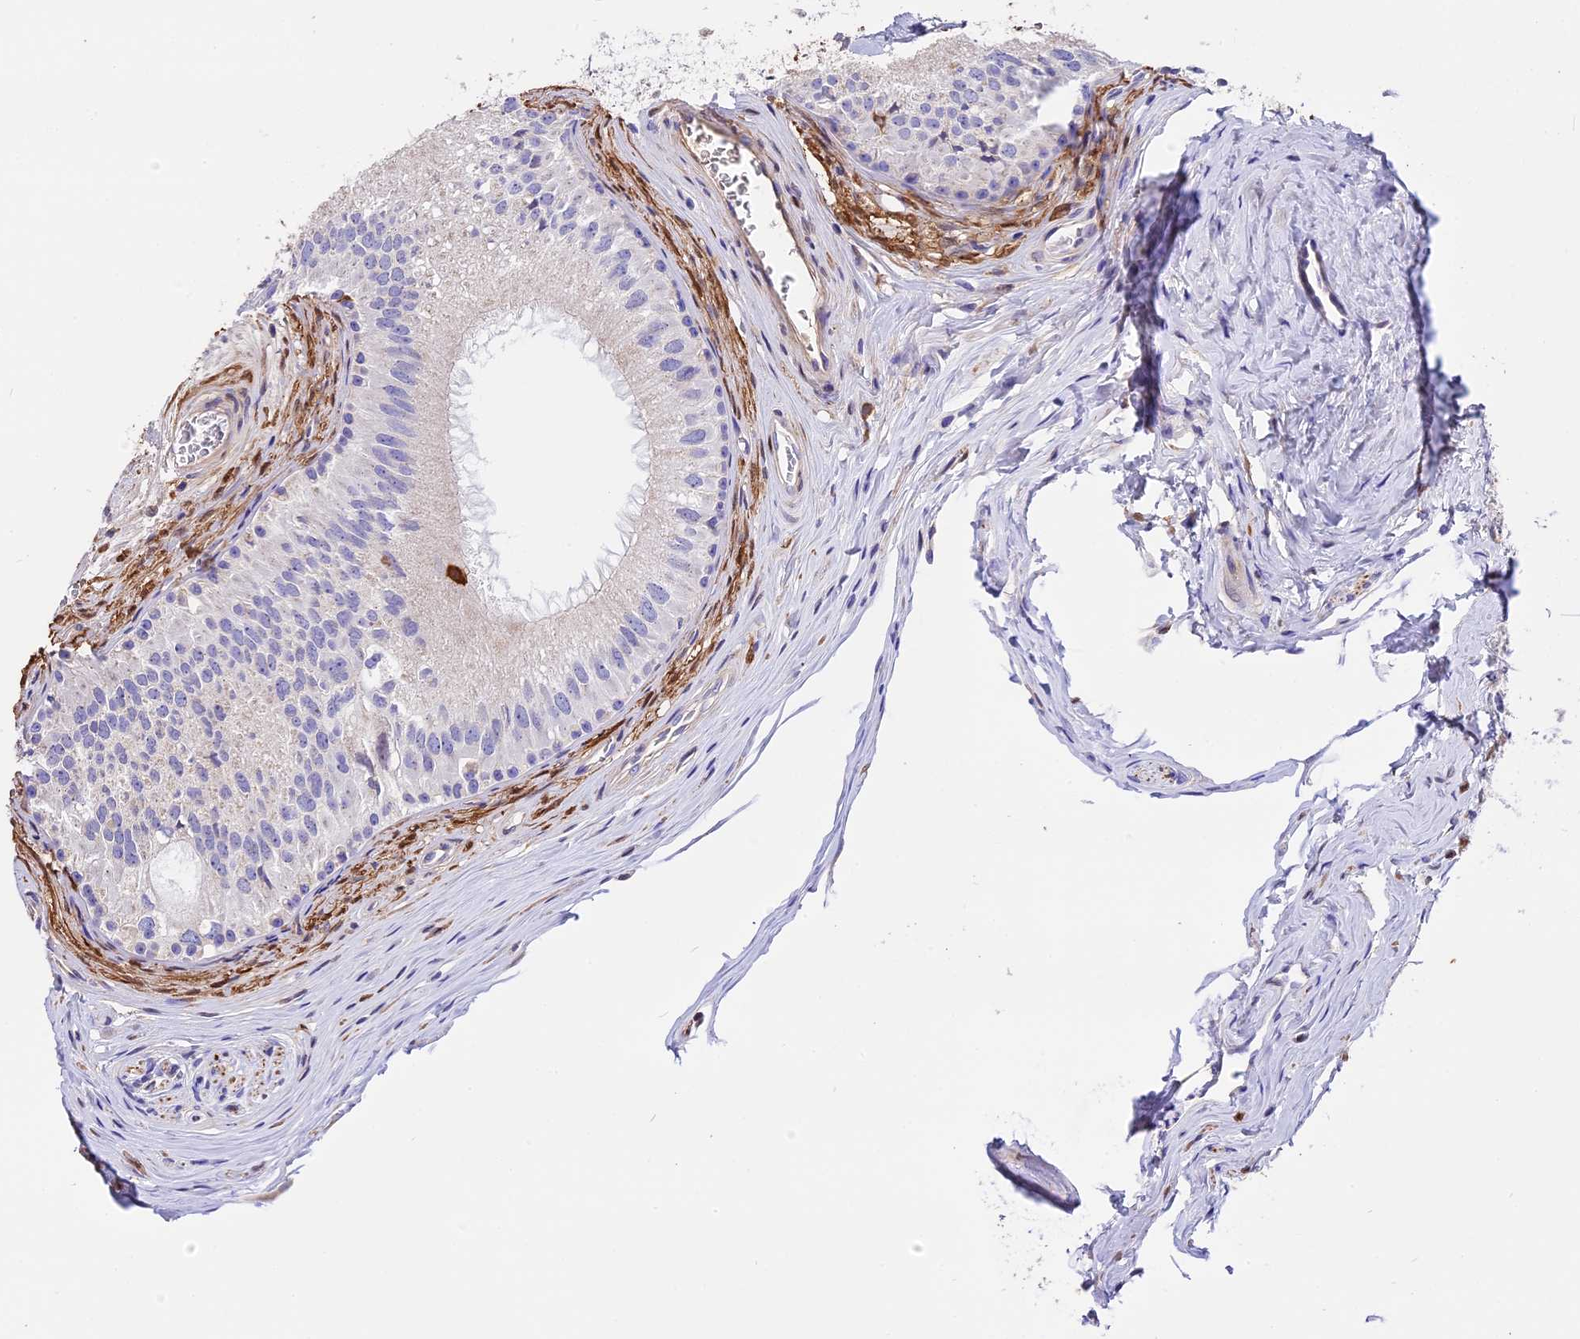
{"staining": {"intensity": "weak", "quantity": "<25%", "location": "cytoplasmic/membranous"}, "tissue": "epididymis", "cell_type": "Glandular cells", "image_type": "normal", "snomed": [{"axis": "morphology", "description": "Normal tissue, NOS"}, {"axis": "topography", "description": "Epididymis"}], "caption": "This is a image of immunohistochemistry (IHC) staining of normal epididymis, which shows no positivity in glandular cells.", "gene": "MAP3K7CL", "patient": {"sex": "male", "age": 33}}